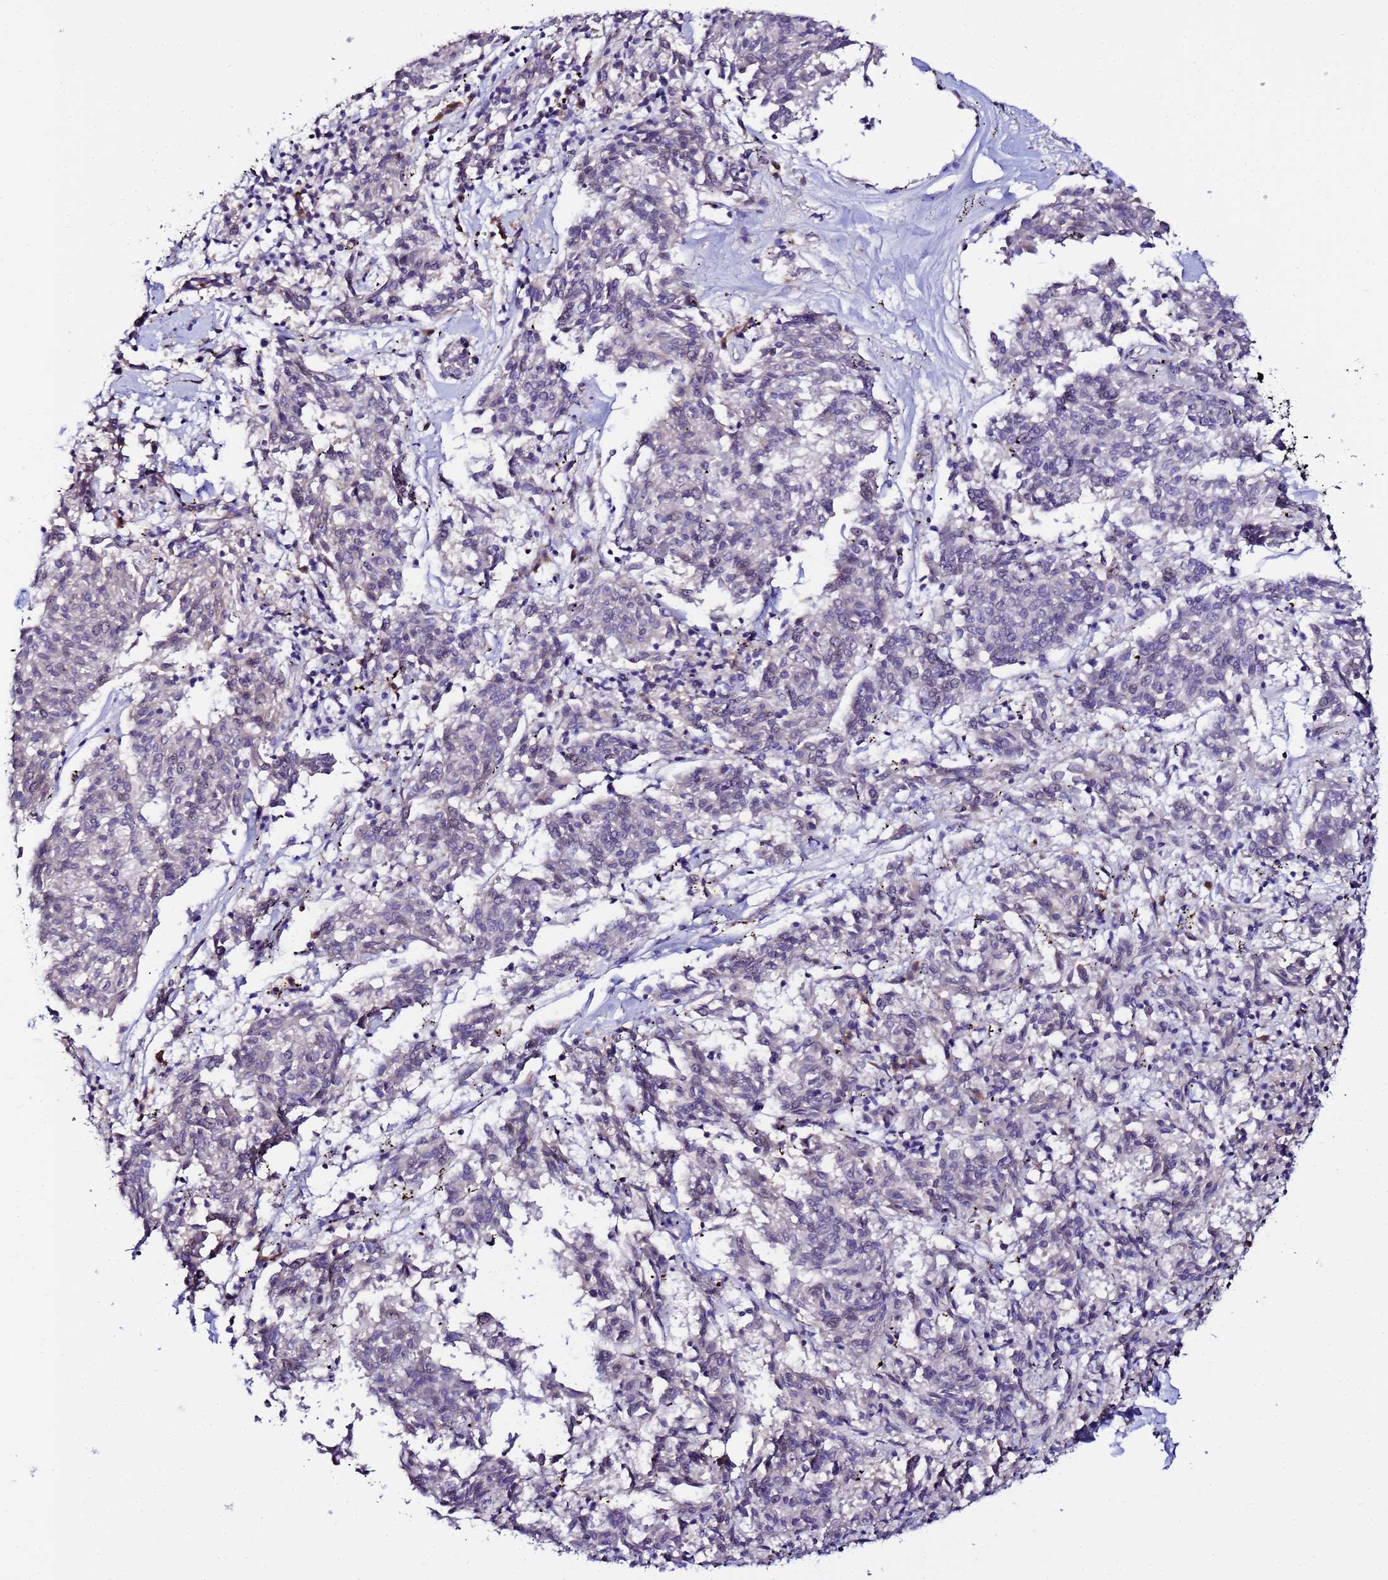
{"staining": {"intensity": "negative", "quantity": "none", "location": "none"}, "tissue": "melanoma", "cell_type": "Tumor cells", "image_type": "cancer", "snomed": [{"axis": "morphology", "description": "Malignant melanoma, NOS"}, {"axis": "topography", "description": "Skin"}], "caption": "High magnification brightfield microscopy of melanoma stained with DAB (brown) and counterstained with hematoxylin (blue): tumor cells show no significant positivity. Brightfield microscopy of immunohistochemistry (IHC) stained with DAB (3,3'-diaminobenzidine) (brown) and hematoxylin (blue), captured at high magnification.", "gene": "JRKL", "patient": {"sex": "female", "age": 72}}